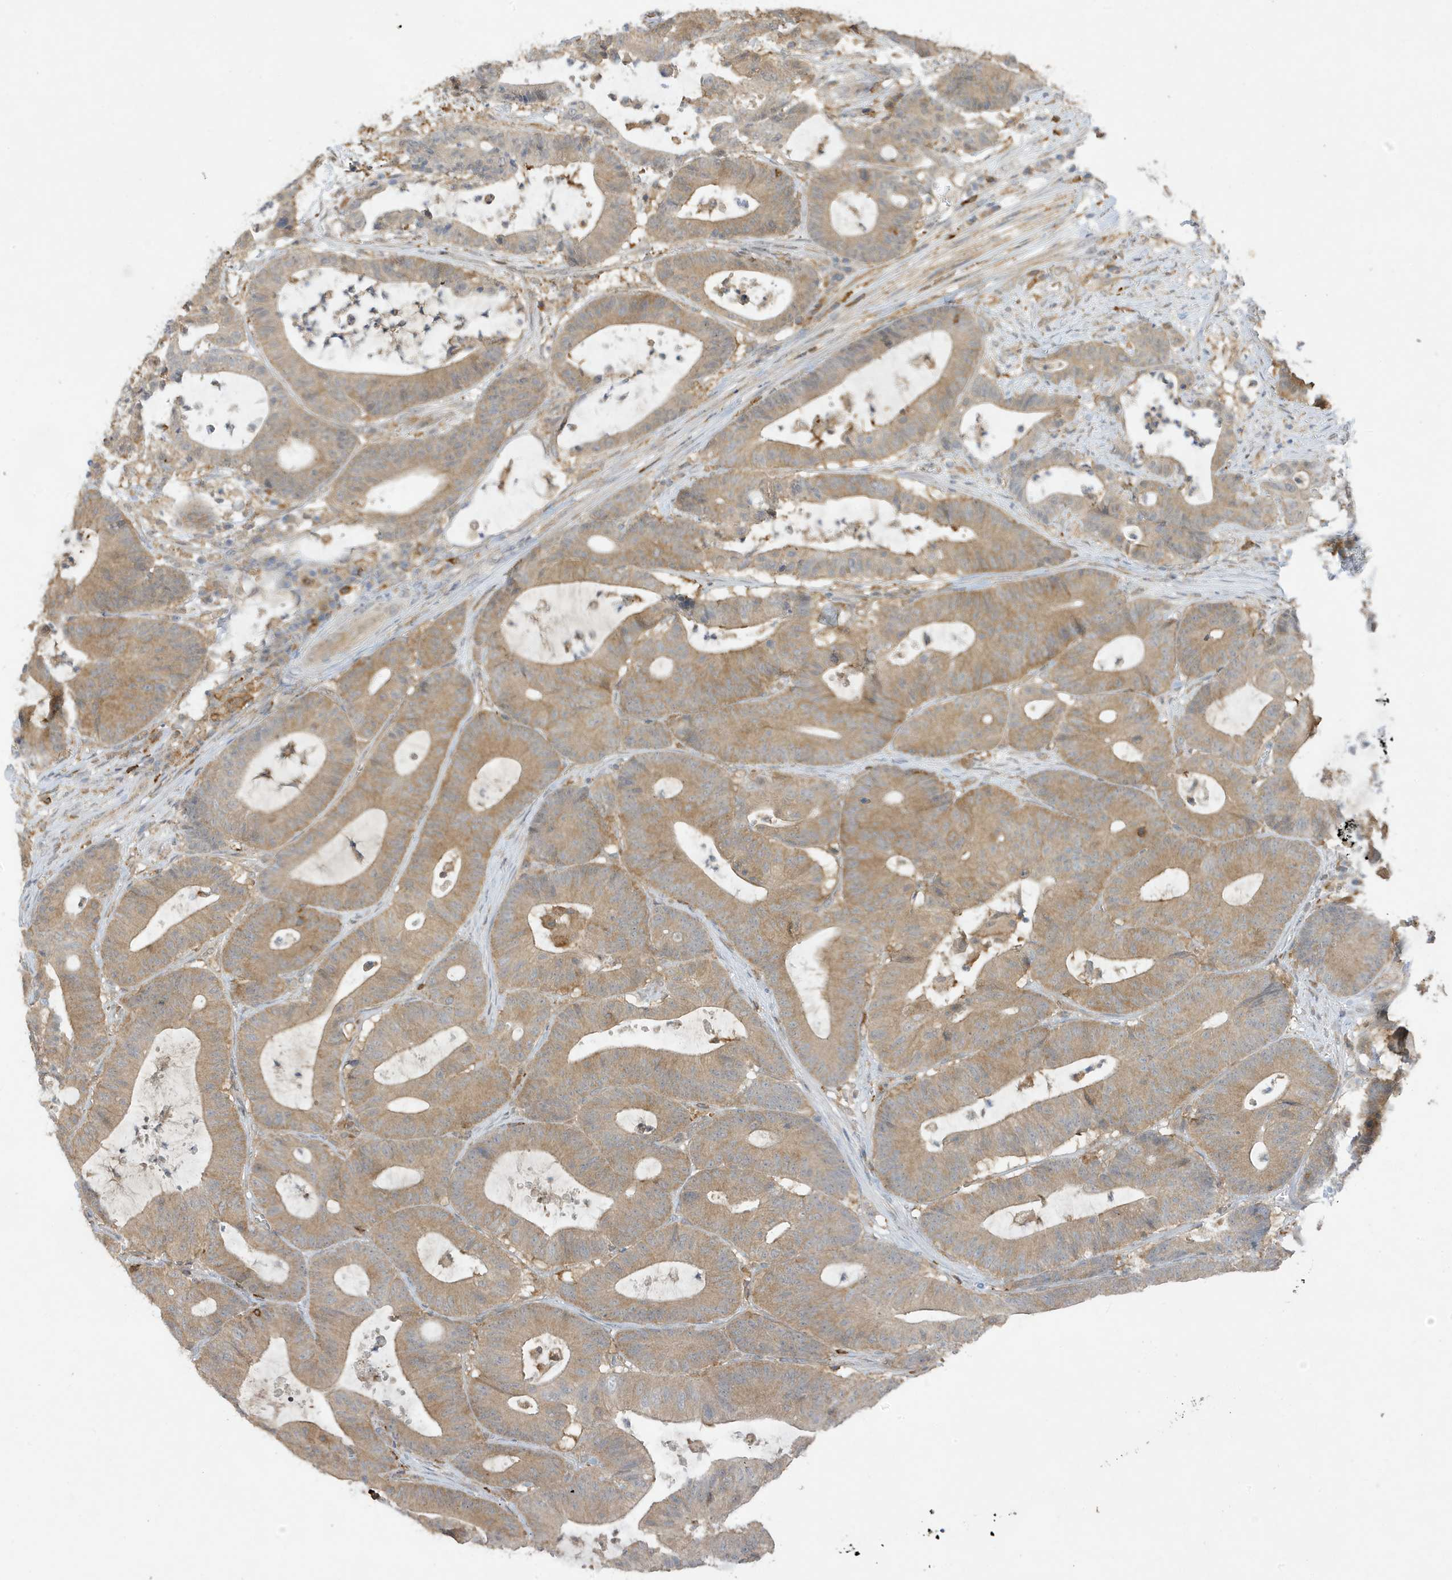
{"staining": {"intensity": "weak", "quantity": "25%-75%", "location": "cytoplasmic/membranous"}, "tissue": "colorectal cancer", "cell_type": "Tumor cells", "image_type": "cancer", "snomed": [{"axis": "morphology", "description": "Adenocarcinoma, NOS"}, {"axis": "topography", "description": "Colon"}], "caption": "DAB (3,3'-diaminobenzidine) immunohistochemical staining of human colorectal cancer (adenocarcinoma) demonstrates weak cytoplasmic/membranous protein positivity in approximately 25%-75% of tumor cells. The staining was performed using DAB (3,3'-diaminobenzidine), with brown indicating positive protein expression. Nuclei are stained blue with hematoxylin.", "gene": "PHACTR2", "patient": {"sex": "female", "age": 84}}